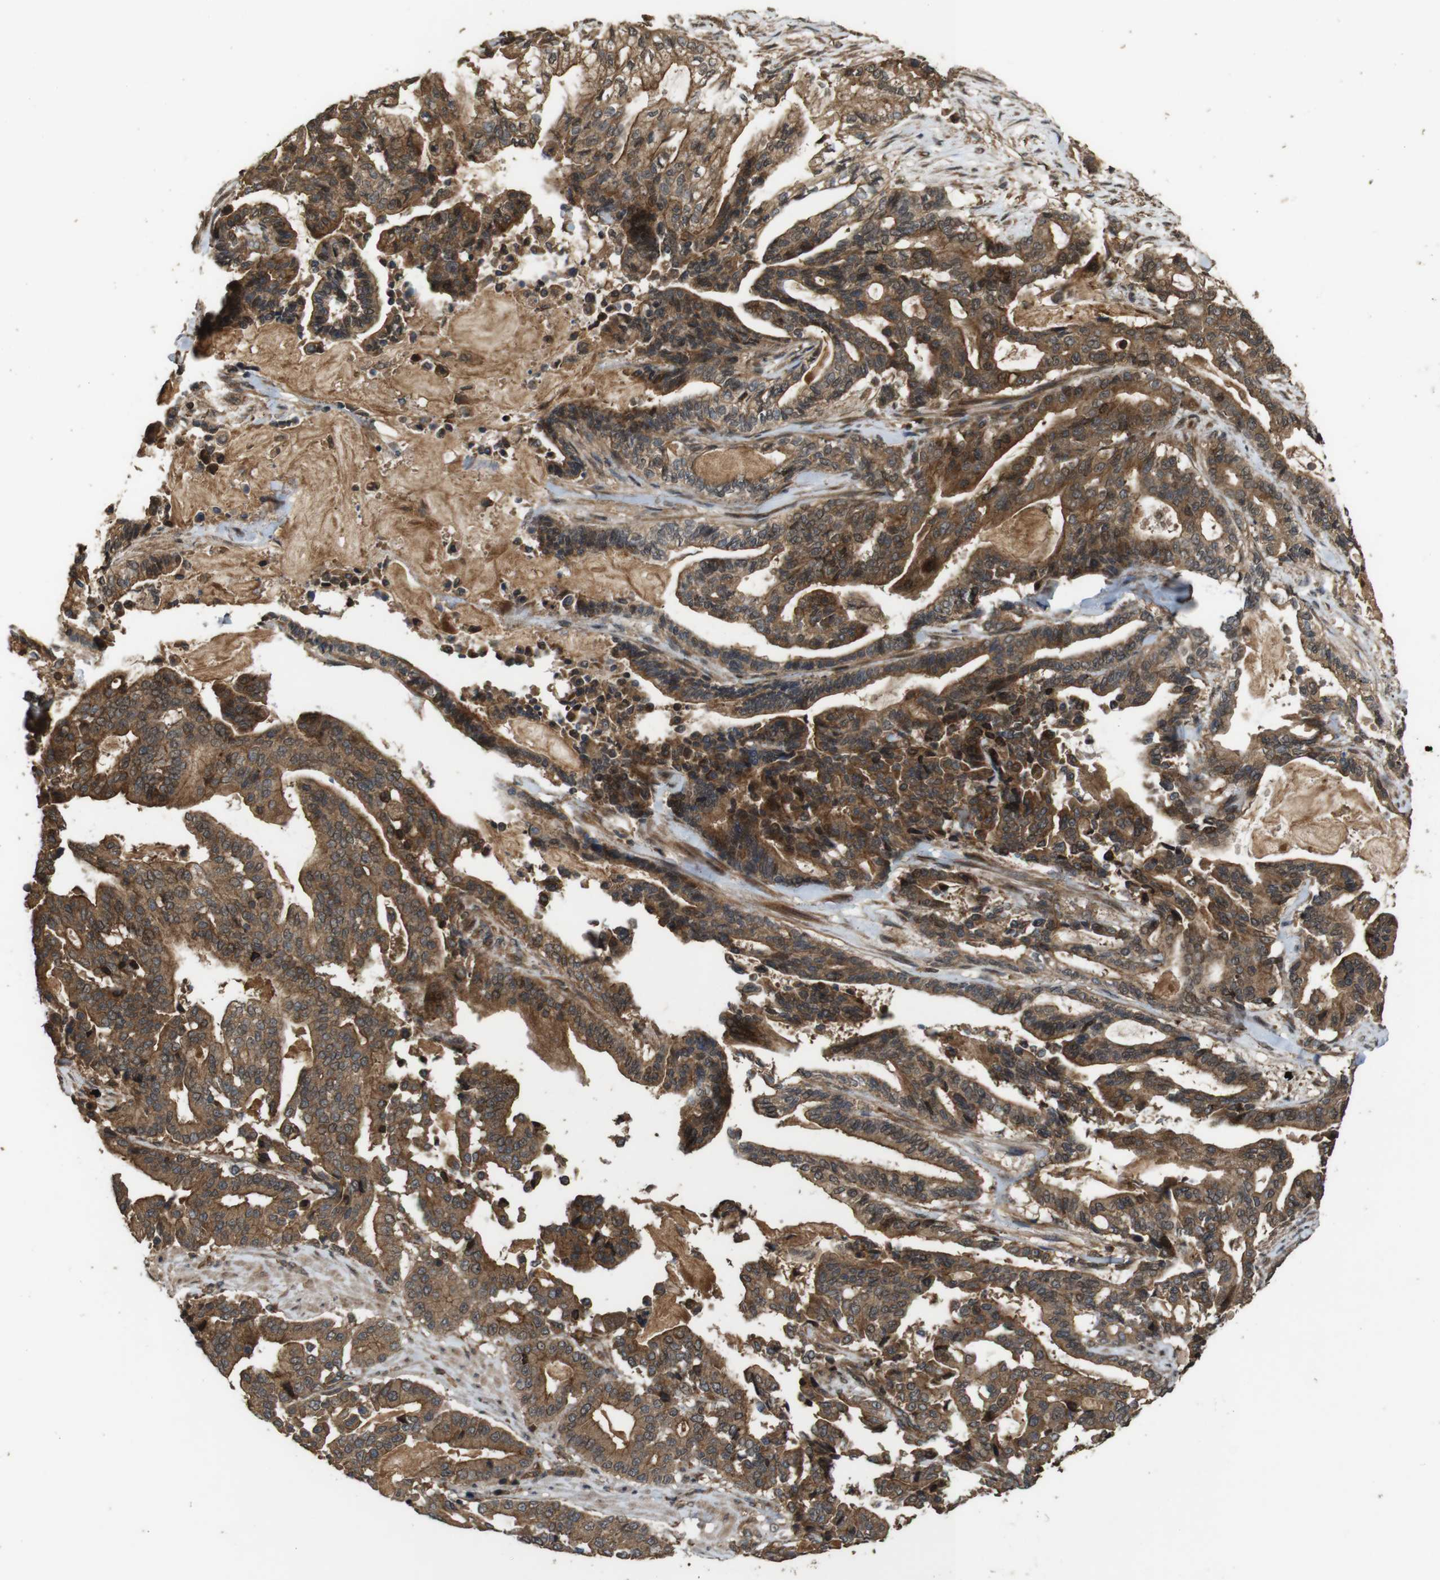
{"staining": {"intensity": "moderate", "quantity": ">75%", "location": "cytoplasmic/membranous"}, "tissue": "pancreatic cancer", "cell_type": "Tumor cells", "image_type": "cancer", "snomed": [{"axis": "morphology", "description": "Adenocarcinoma, NOS"}, {"axis": "topography", "description": "Pancreas"}], "caption": "High-magnification brightfield microscopy of pancreatic cancer stained with DAB (brown) and counterstained with hematoxylin (blue). tumor cells exhibit moderate cytoplasmic/membranous positivity is appreciated in about>75% of cells.", "gene": "BAG4", "patient": {"sex": "male", "age": 63}}